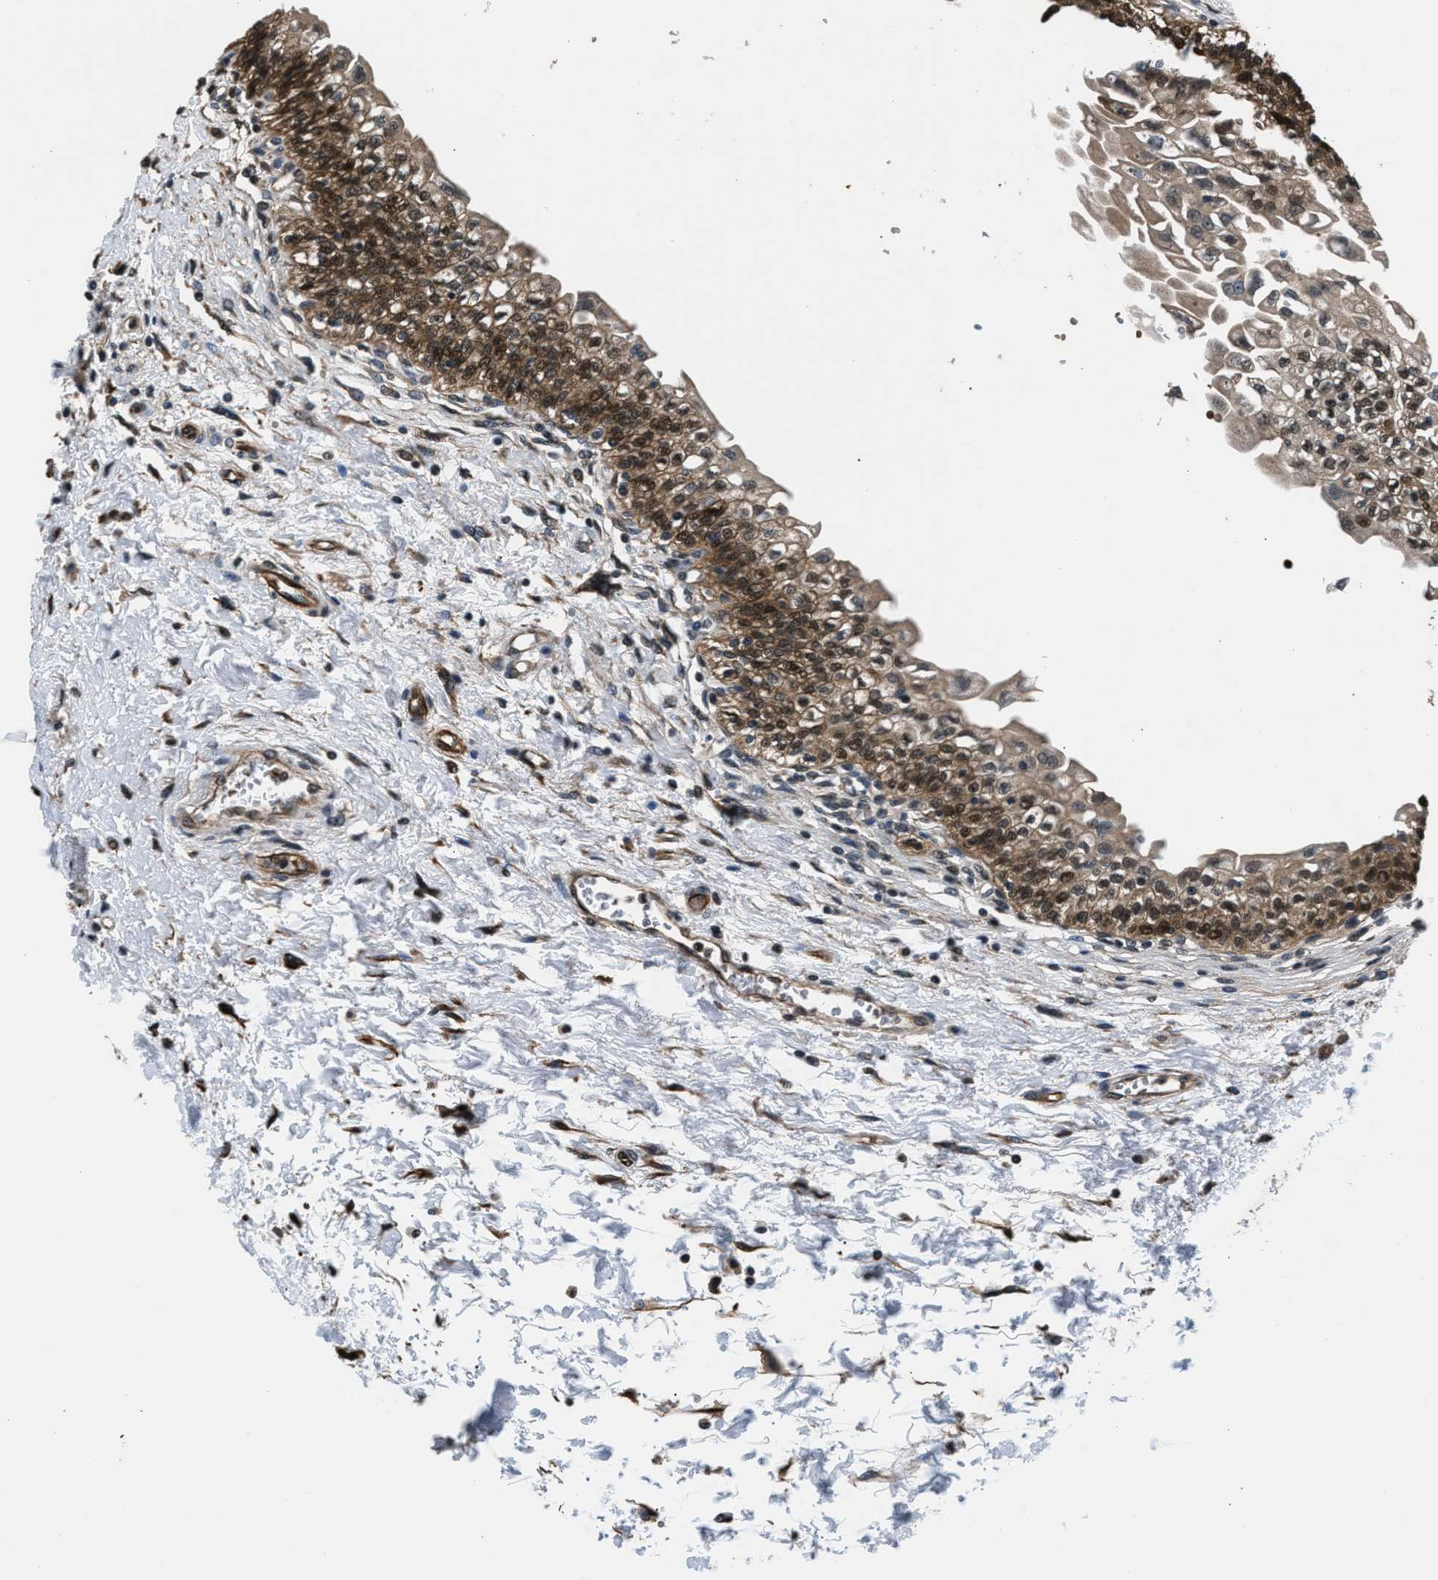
{"staining": {"intensity": "moderate", "quantity": ">75%", "location": "cytoplasmic/membranous,nuclear"}, "tissue": "urinary bladder", "cell_type": "Urothelial cells", "image_type": "normal", "snomed": [{"axis": "morphology", "description": "Normal tissue, NOS"}, {"axis": "topography", "description": "Urinary bladder"}], "caption": "Moderate cytoplasmic/membranous,nuclear positivity is seen in approximately >75% of urothelial cells in unremarkable urinary bladder. Ihc stains the protein of interest in brown and the nuclei are stained blue.", "gene": "RBM33", "patient": {"sex": "male", "age": 55}}